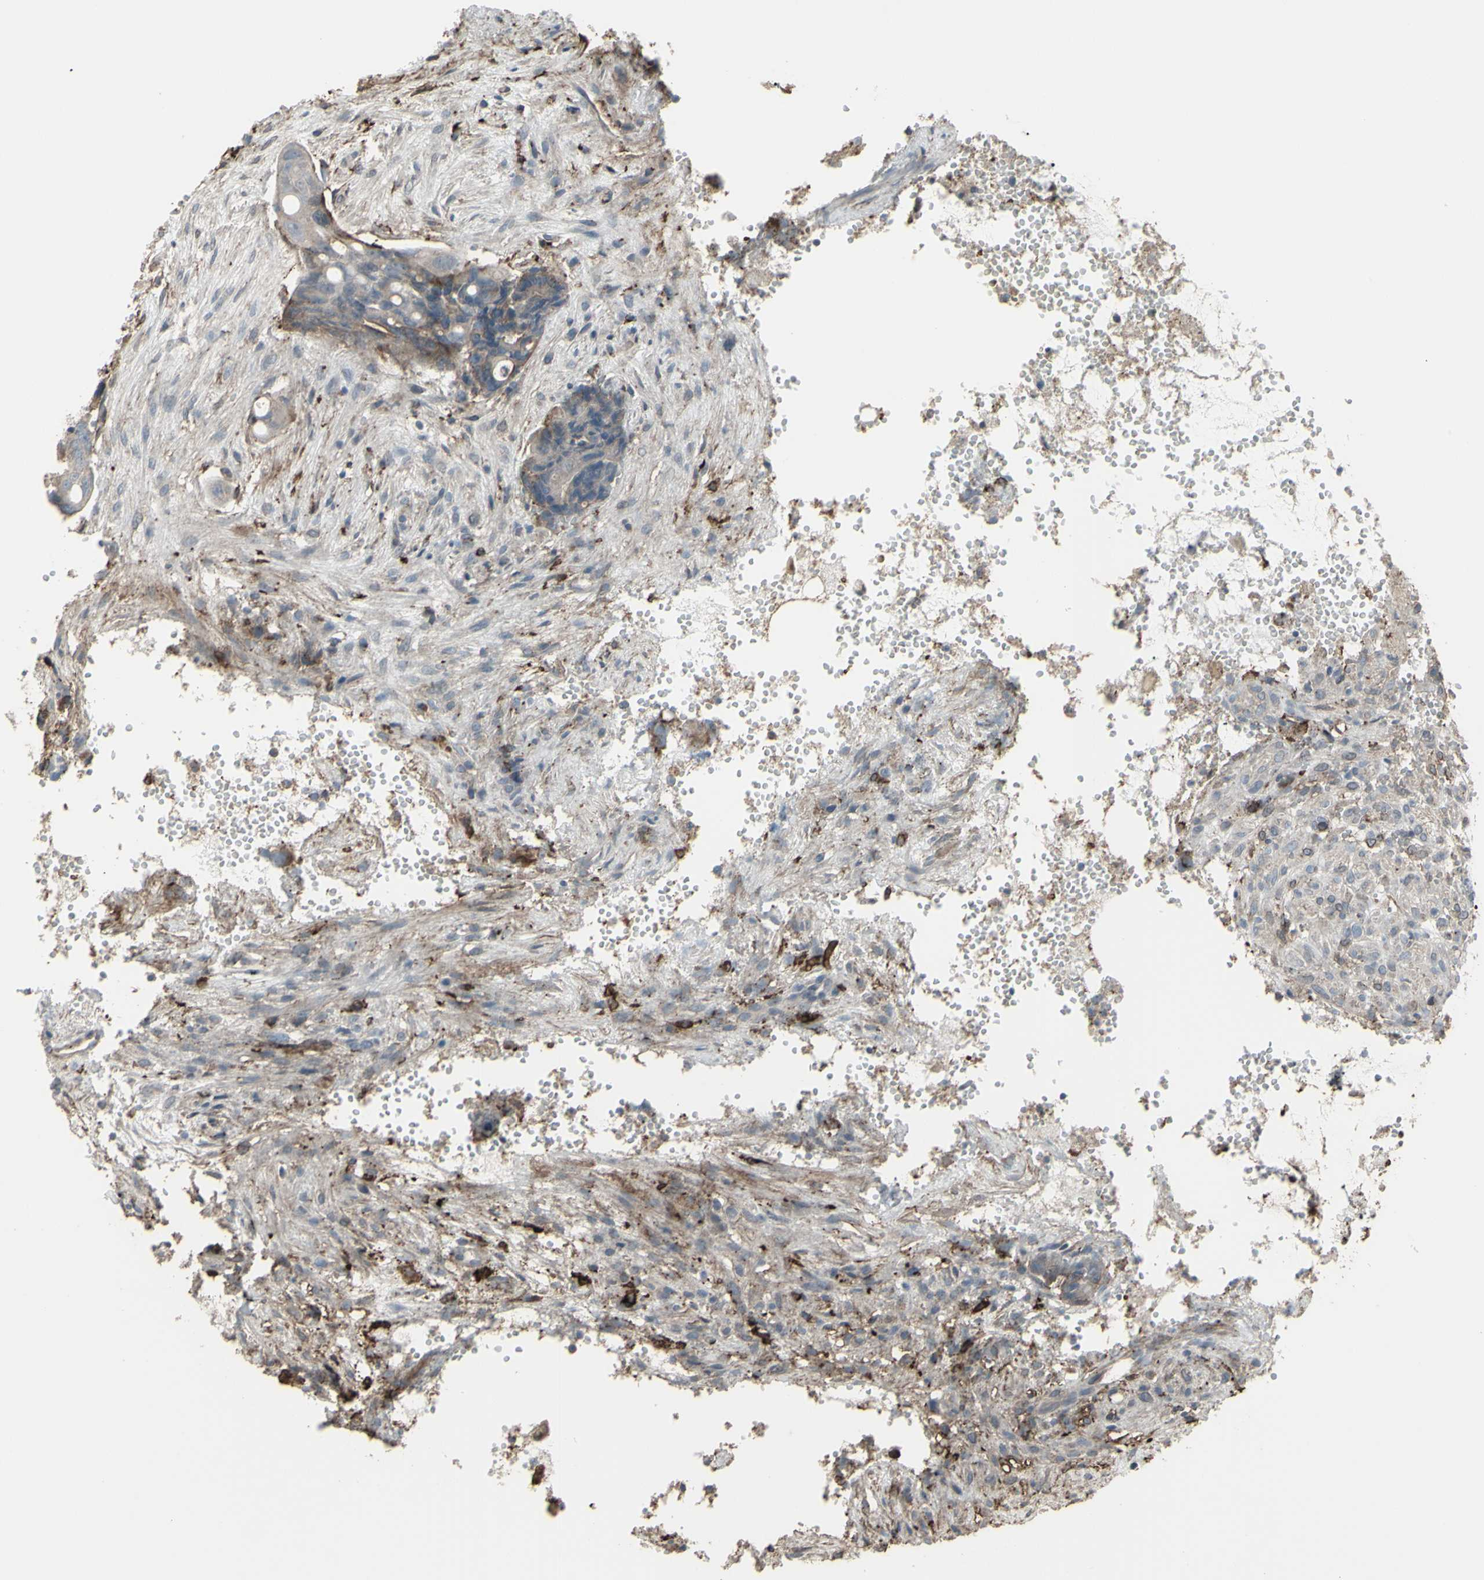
{"staining": {"intensity": "negative", "quantity": "none", "location": "none"}, "tissue": "colorectal cancer", "cell_type": "Tumor cells", "image_type": "cancer", "snomed": [{"axis": "morphology", "description": "Adenocarcinoma, NOS"}, {"axis": "topography", "description": "Colon"}], "caption": "Photomicrograph shows no protein positivity in tumor cells of adenocarcinoma (colorectal) tissue.", "gene": "SMO", "patient": {"sex": "female", "age": 57}}